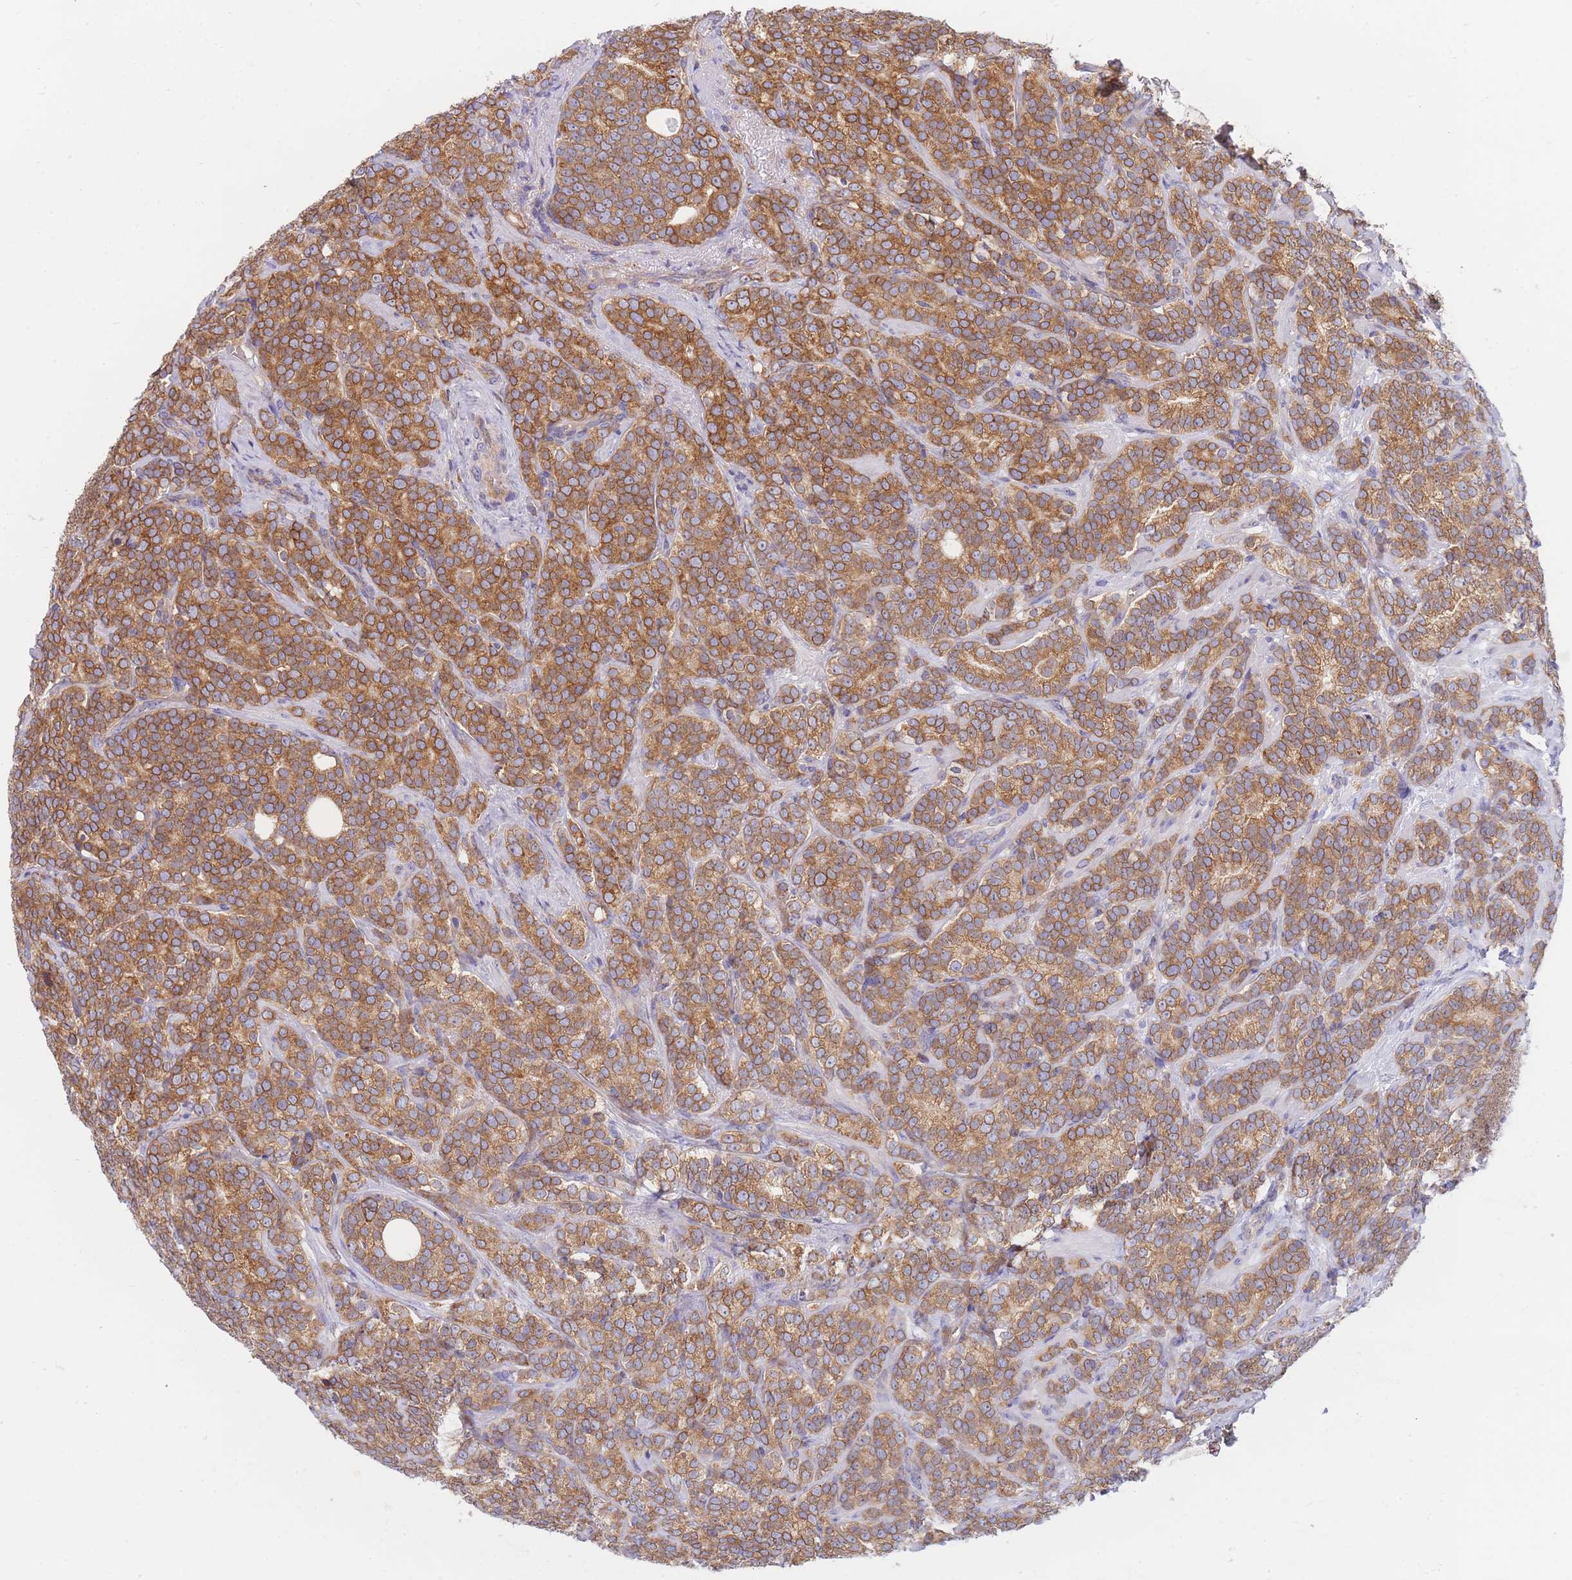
{"staining": {"intensity": "strong", "quantity": ">75%", "location": "cytoplasmic/membranous"}, "tissue": "prostate cancer", "cell_type": "Tumor cells", "image_type": "cancer", "snomed": [{"axis": "morphology", "description": "Adenocarcinoma, High grade"}, {"axis": "topography", "description": "Prostate"}], "caption": "DAB immunohistochemical staining of prostate cancer reveals strong cytoplasmic/membranous protein positivity in approximately >75% of tumor cells.", "gene": "SH2B2", "patient": {"sex": "male", "age": 64}}